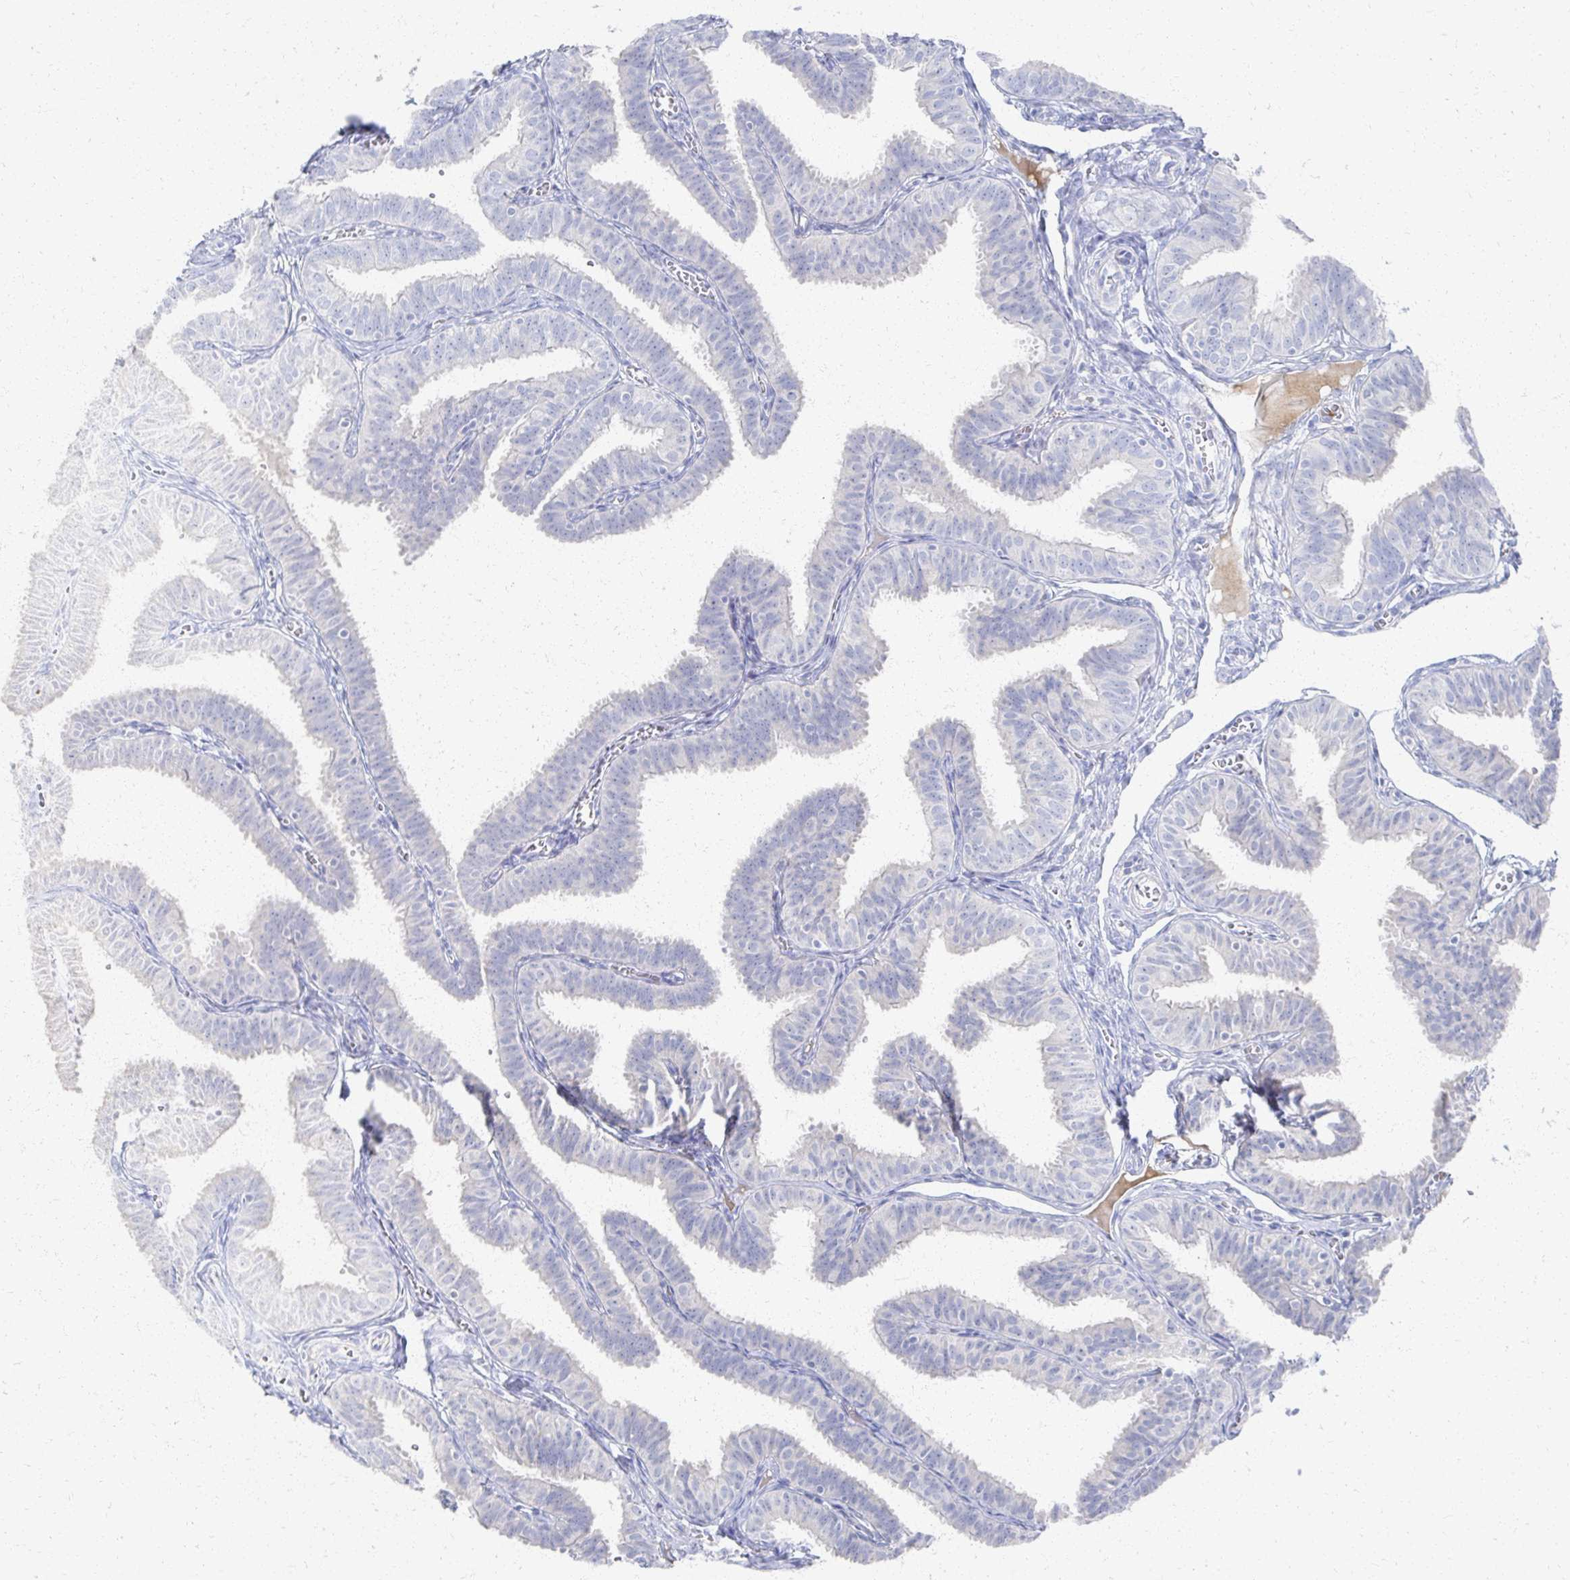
{"staining": {"intensity": "negative", "quantity": "none", "location": "none"}, "tissue": "fallopian tube", "cell_type": "Glandular cells", "image_type": "normal", "snomed": [{"axis": "morphology", "description": "Normal tissue, NOS"}, {"axis": "topography", "description": "Fallopian tube"}], "caption": "High power microscopy histopathology image of an immunohistochemistry photomicrograph of benign fallopian tube, revealing no significant positivity in glandular cells. (Immunohistochemistry (ihc), brightfield microscopy, high magnification).", "gene": "PRR20A", "patient": {"sex": "female", "age": 25}}